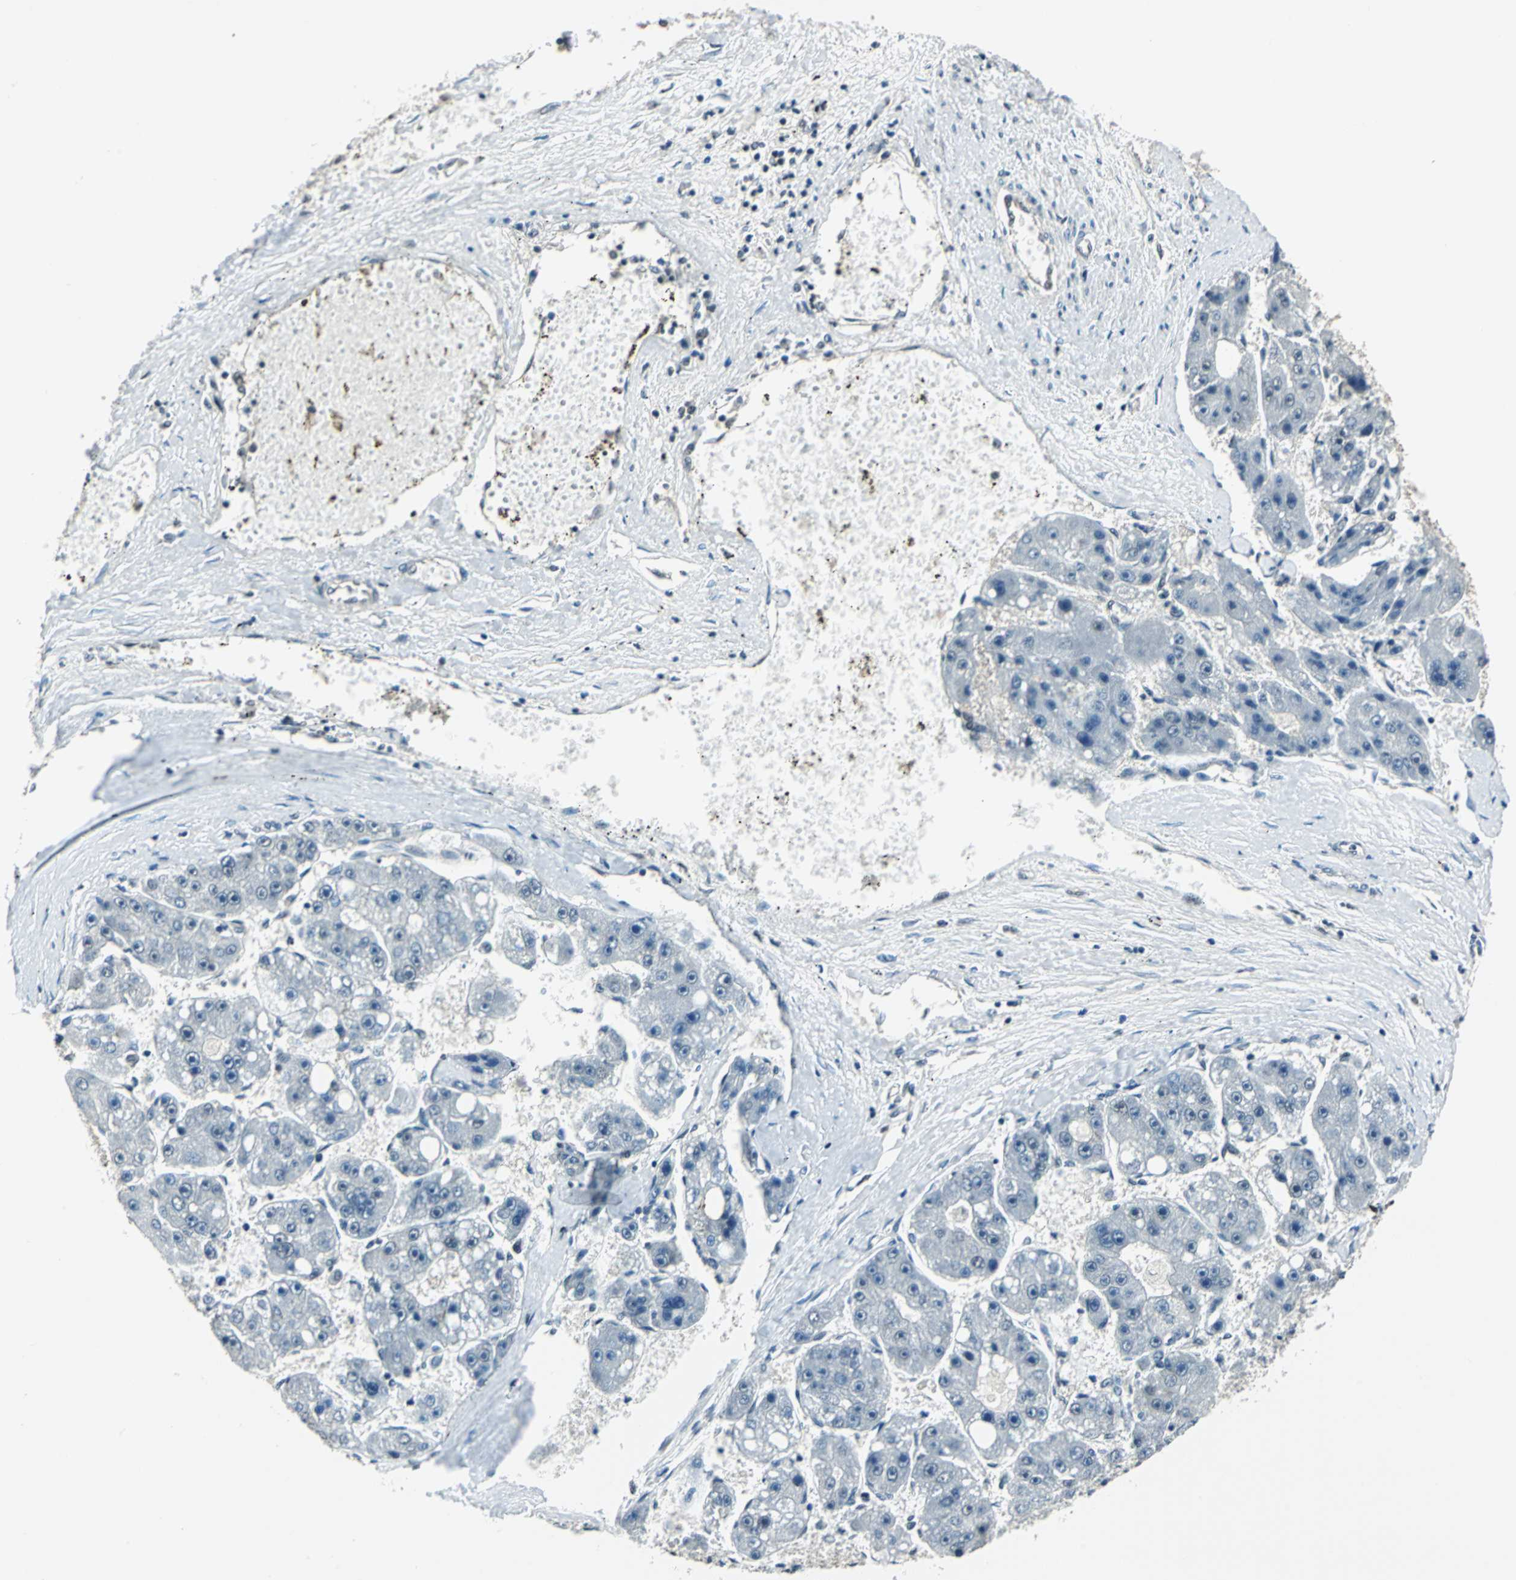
{"staining": {"intensity": "negative", "quantity": "none", "location": "none"}, "tissue": "liver cancer", "cell_type": "Tumor cells", "image_type": "cancer", "snomed": [{"axis": "morphology", "description": "Carcinoma, Hepatocellular, NOS"}, {"axis": "topography", "description": "Liver"}], "caption": "Immunohistochemical staining of human liver hepatocellular carcinoma displays no significant positivity in tumor cells.", "gene": "RBM14", "patient": {"sex": "female", "age": 61}}